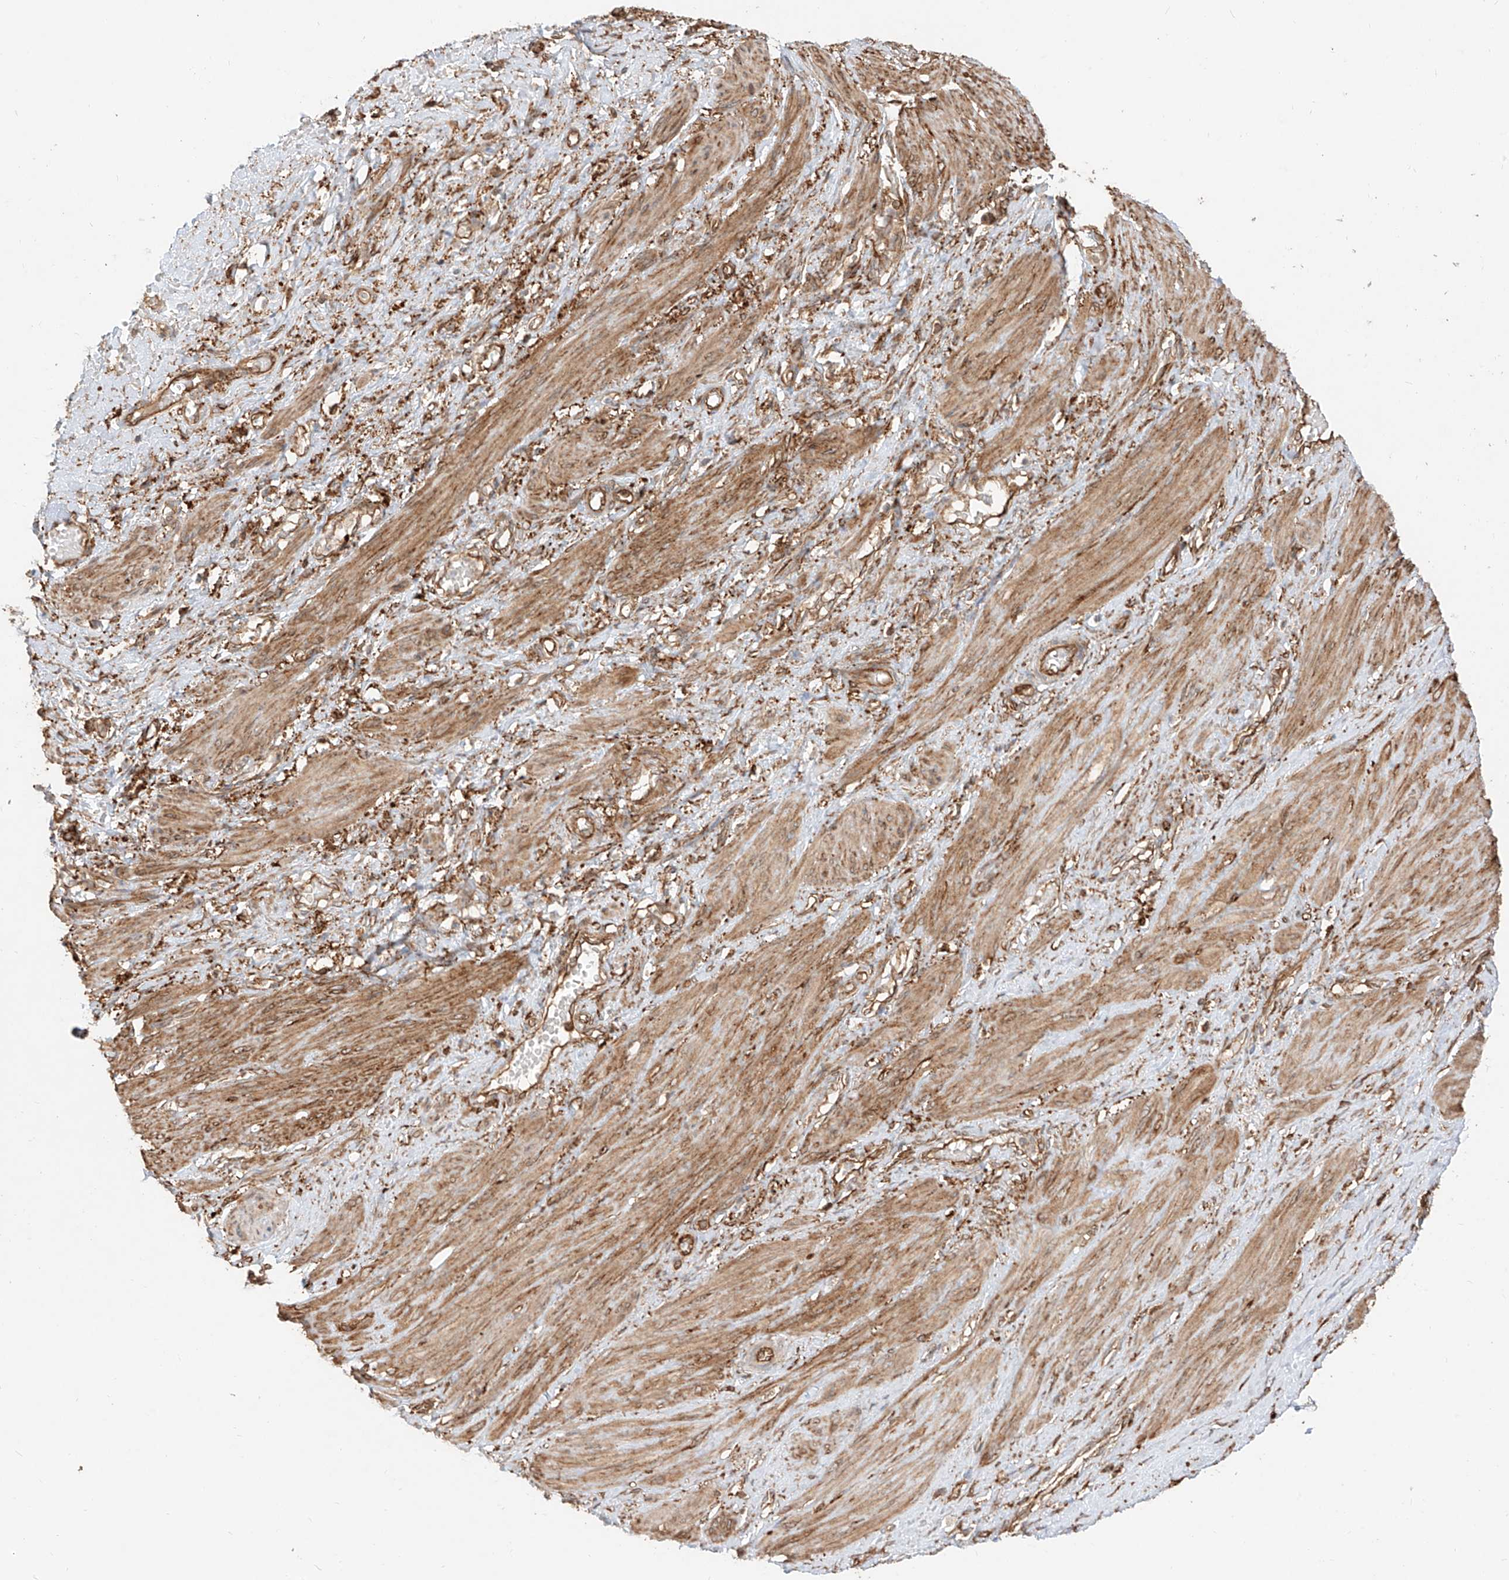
{"staining": {"intensity": "moderate", "quantity": ">75%", "location": "cytoplasmic/membranous"}, "tissue": "smooth muscle", "cell_type": "Smooth muscle cells", "image_type": "normal", "snomed": [{"axis": "morphology", "description": "Normal tissue, NOS"}, {"axis": "topography", "description": "Endometrium"}], "caption": "Immunohistochemical staining of unremarkable human smooth muscle reveals medium levels of moderate cytoplasmic/membranous positivity in about >75% of smooth muscle cells. (DAB (3,3'-diaminobenzidine) = brown stain, brightfield microscopy at high magnification).", "gene": "SNX9", "patient": {"sex": "female", "age": 33}}